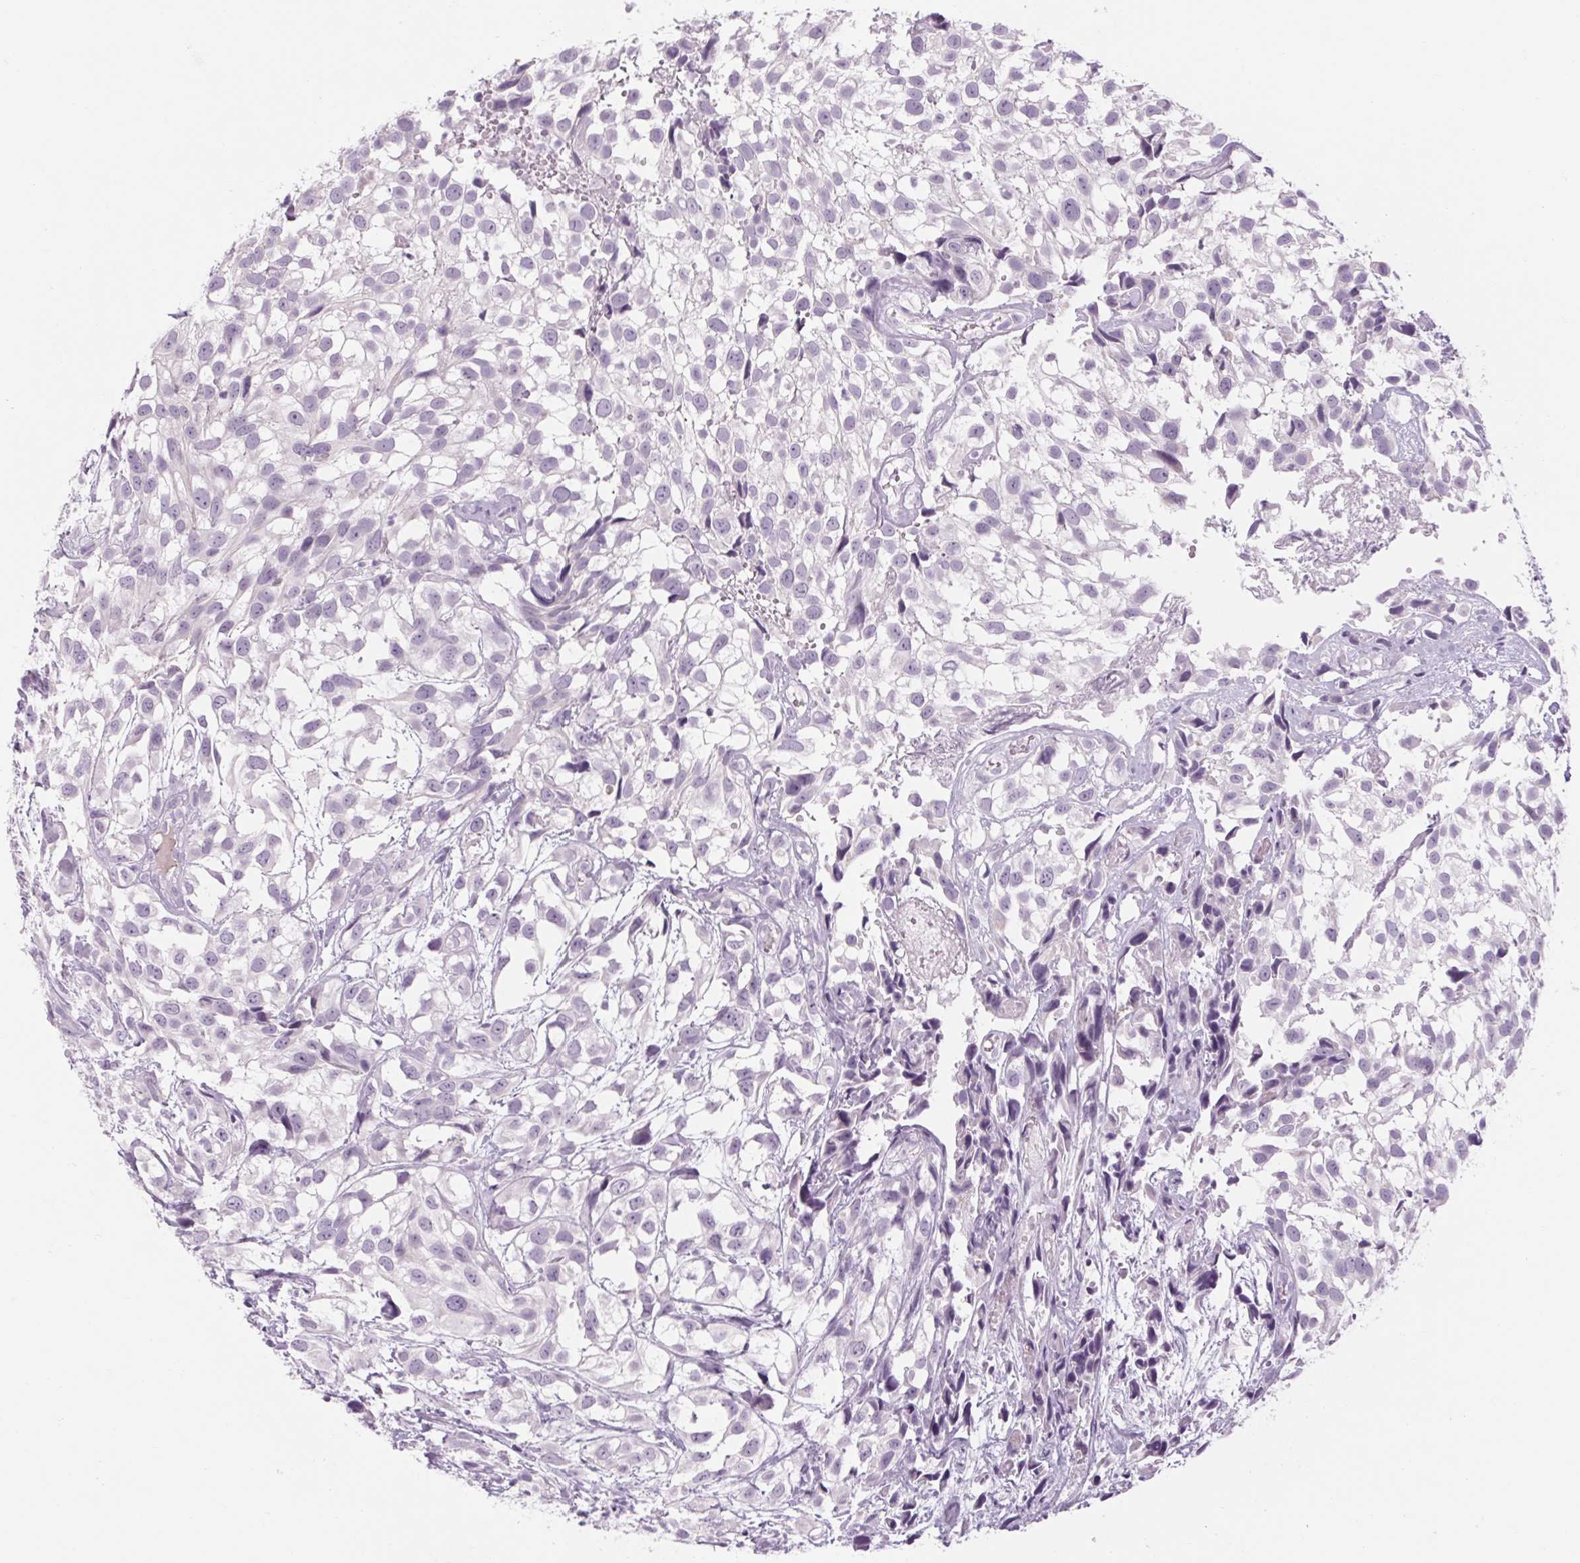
{"staining": {"intensity": "negative", "quantity": "none", "location": "none"}, "tissue": "urothelial cancer", "cell_type": "Tumor cells", "image_type": "cancer", "snomed": [{"axis": "morphology", "description": "Urothelial carcinoma, High grade"}, {"axis": "topography", "description": "Urinary bladder"}], "caption": "Urothelial carcinoma (high-grade) stained for a protein using immunohistochemistry exhibits no positivity tumor cells.", "gene": "RPTN", "patient": {"sex": "male", "age": 56}}